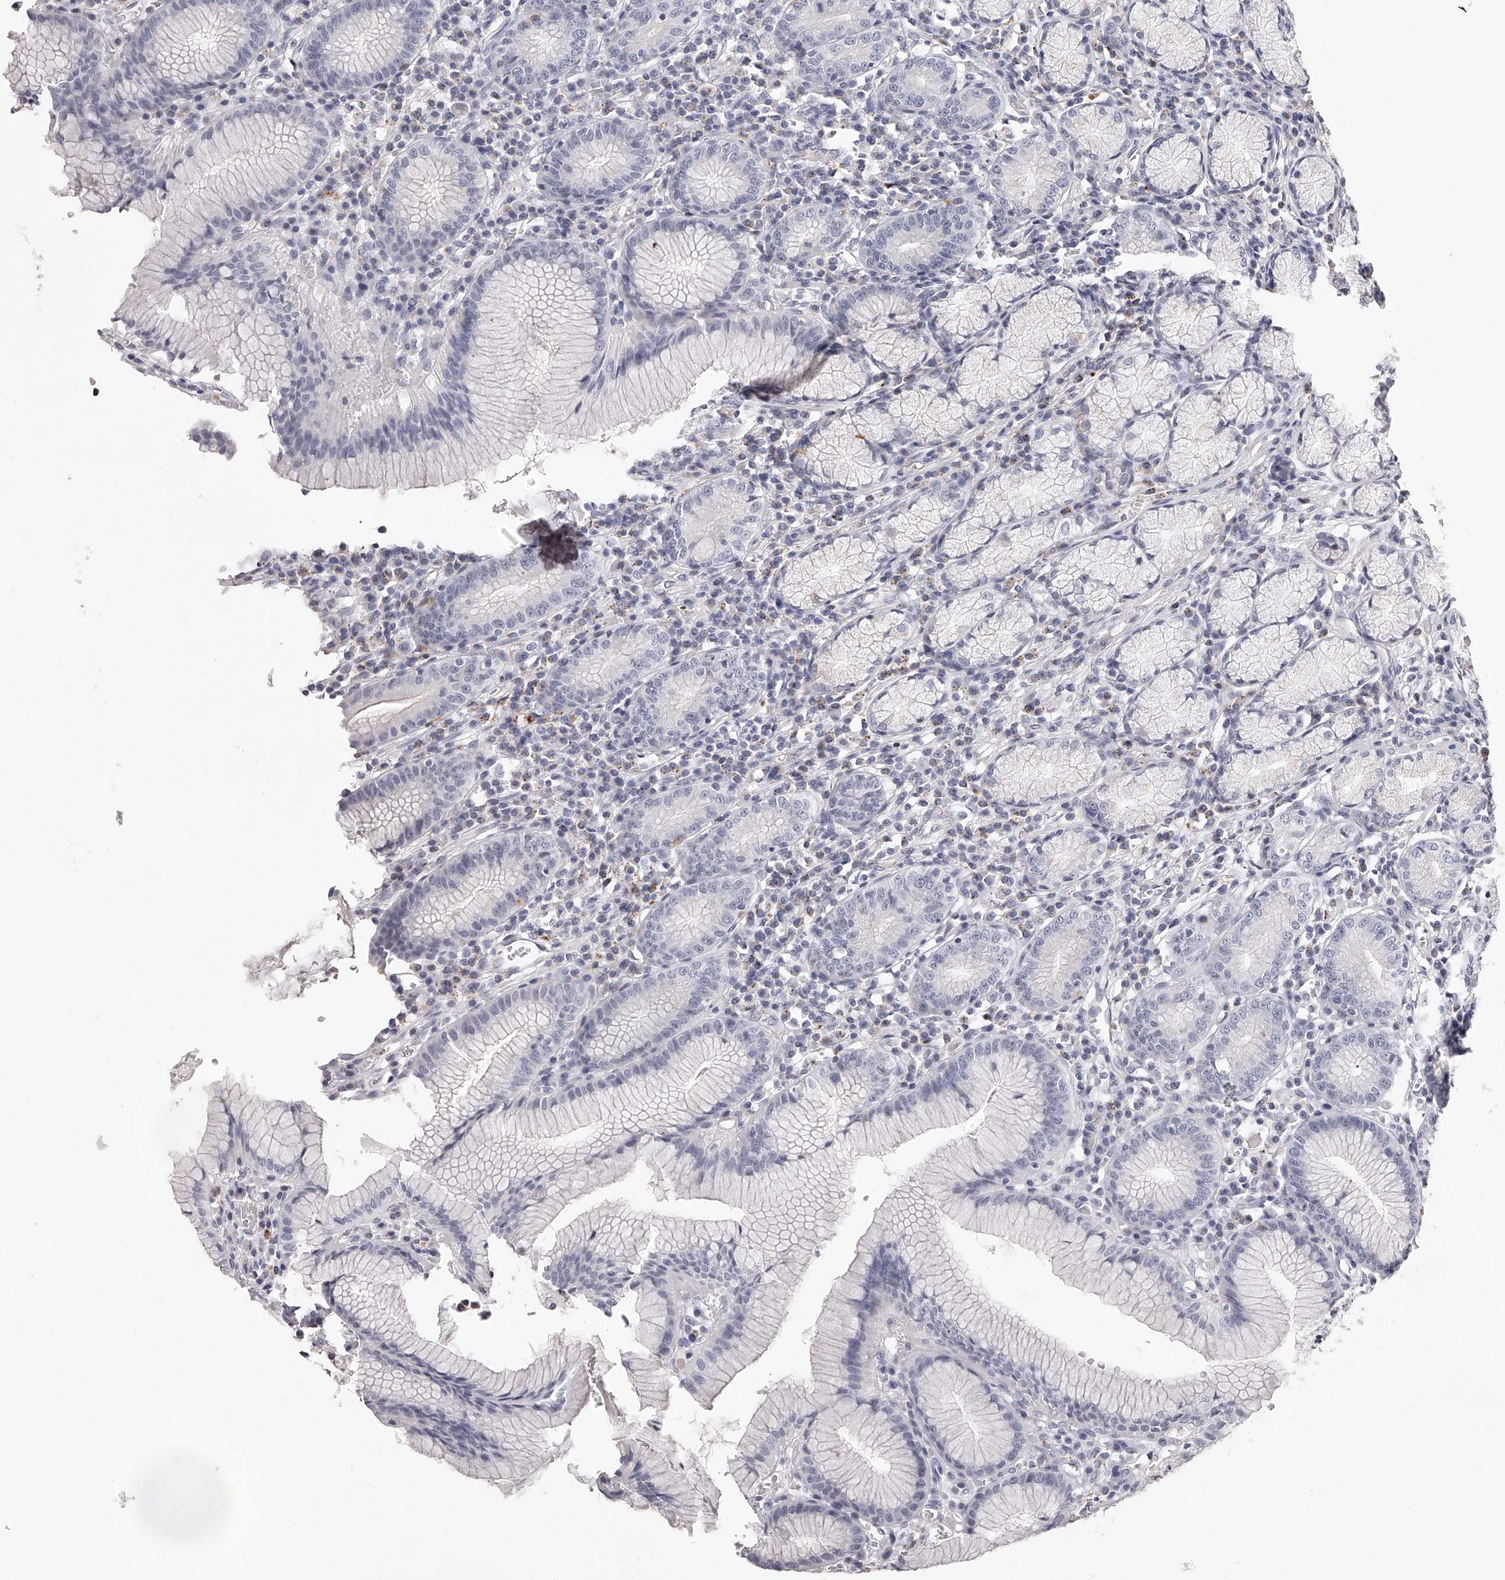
{"staining": {"intensity": "moderate", "quantity": "<25%", "location": "cytoplasmic/membranous"}, "tissue": "stomach", "cell_type": "Glandular cells", "image_type": "normal", "snomed": [{"axis": "morphology", "description": "Normal tissue, NOS"}, {"axis": "topography", "description": "Stomach"}], "caption": "The image shows staining of benign stomach, revealing moderate cytoplasmic/membranous protein expression (brown color) within glandular cells.", "gene": "DMRT1", "patient": {"sex": "male", "age": 55}}